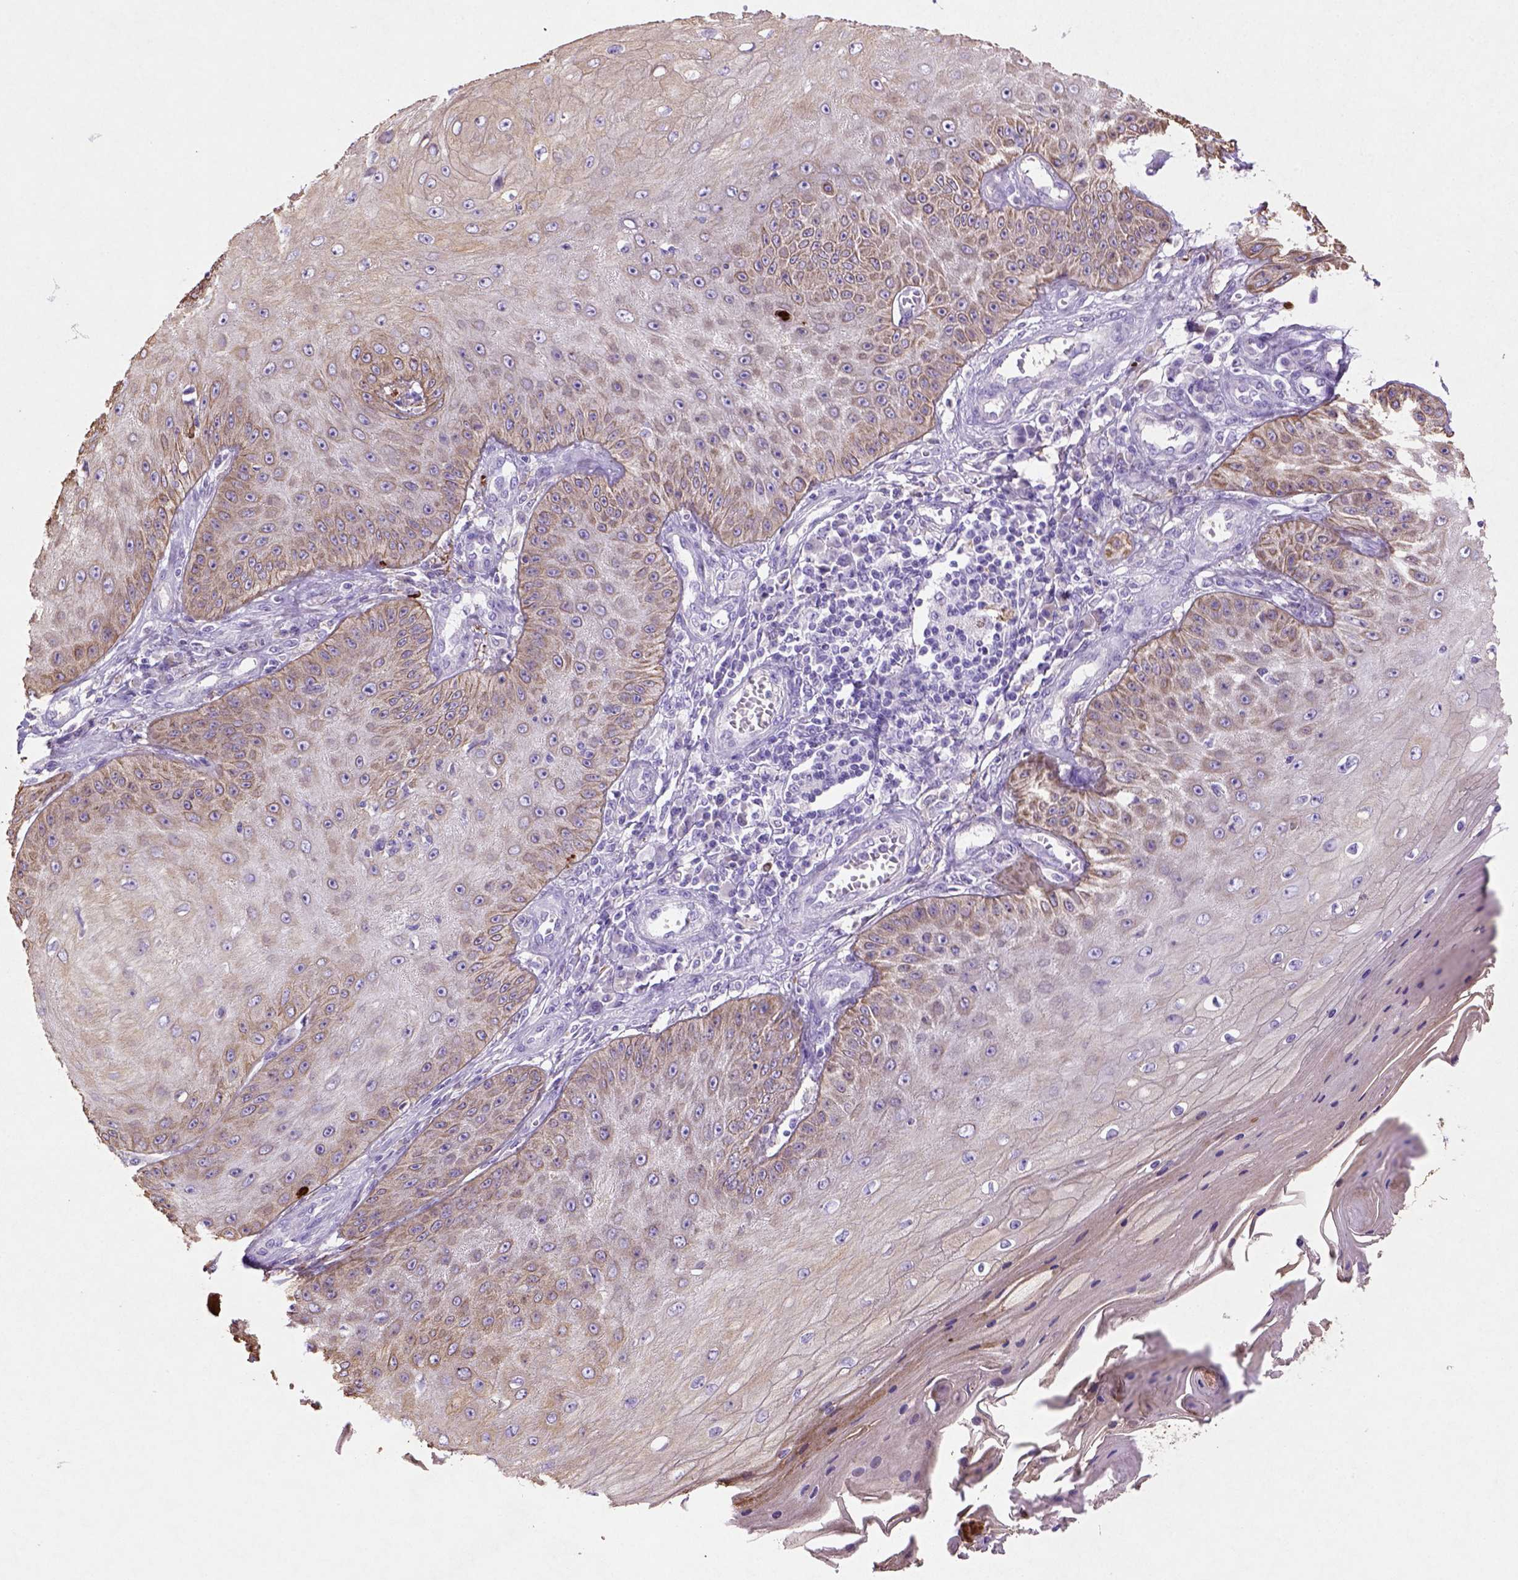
{"staining": {"intensity": "moderate", "quantity": "<25%", "location": "cytoplasmic/membranous"}, "tissue": "skin cancer", "cell_type": "Tumor cells", "image_type": "cancer", "snomed": [{"axis": "morphology", "description": "Squamous cell carcinoma, NOS"}, {"axis": "topography", "description": "Skin"}], "caption": "Immunohistochemical staining of squamous cell carcinoma (skin) exhibits moderate cytoplasmic/membranous protein staining in approximately <25% of tumor cells. The protein is stained brown, and the nuclei are stained in blue (DAB (3,3'-diaminobenzidine) IHC with brightfield microscopy, high magnification).", "gene": "NUDT2", "patient": {"sex": "male", "age": 70}}